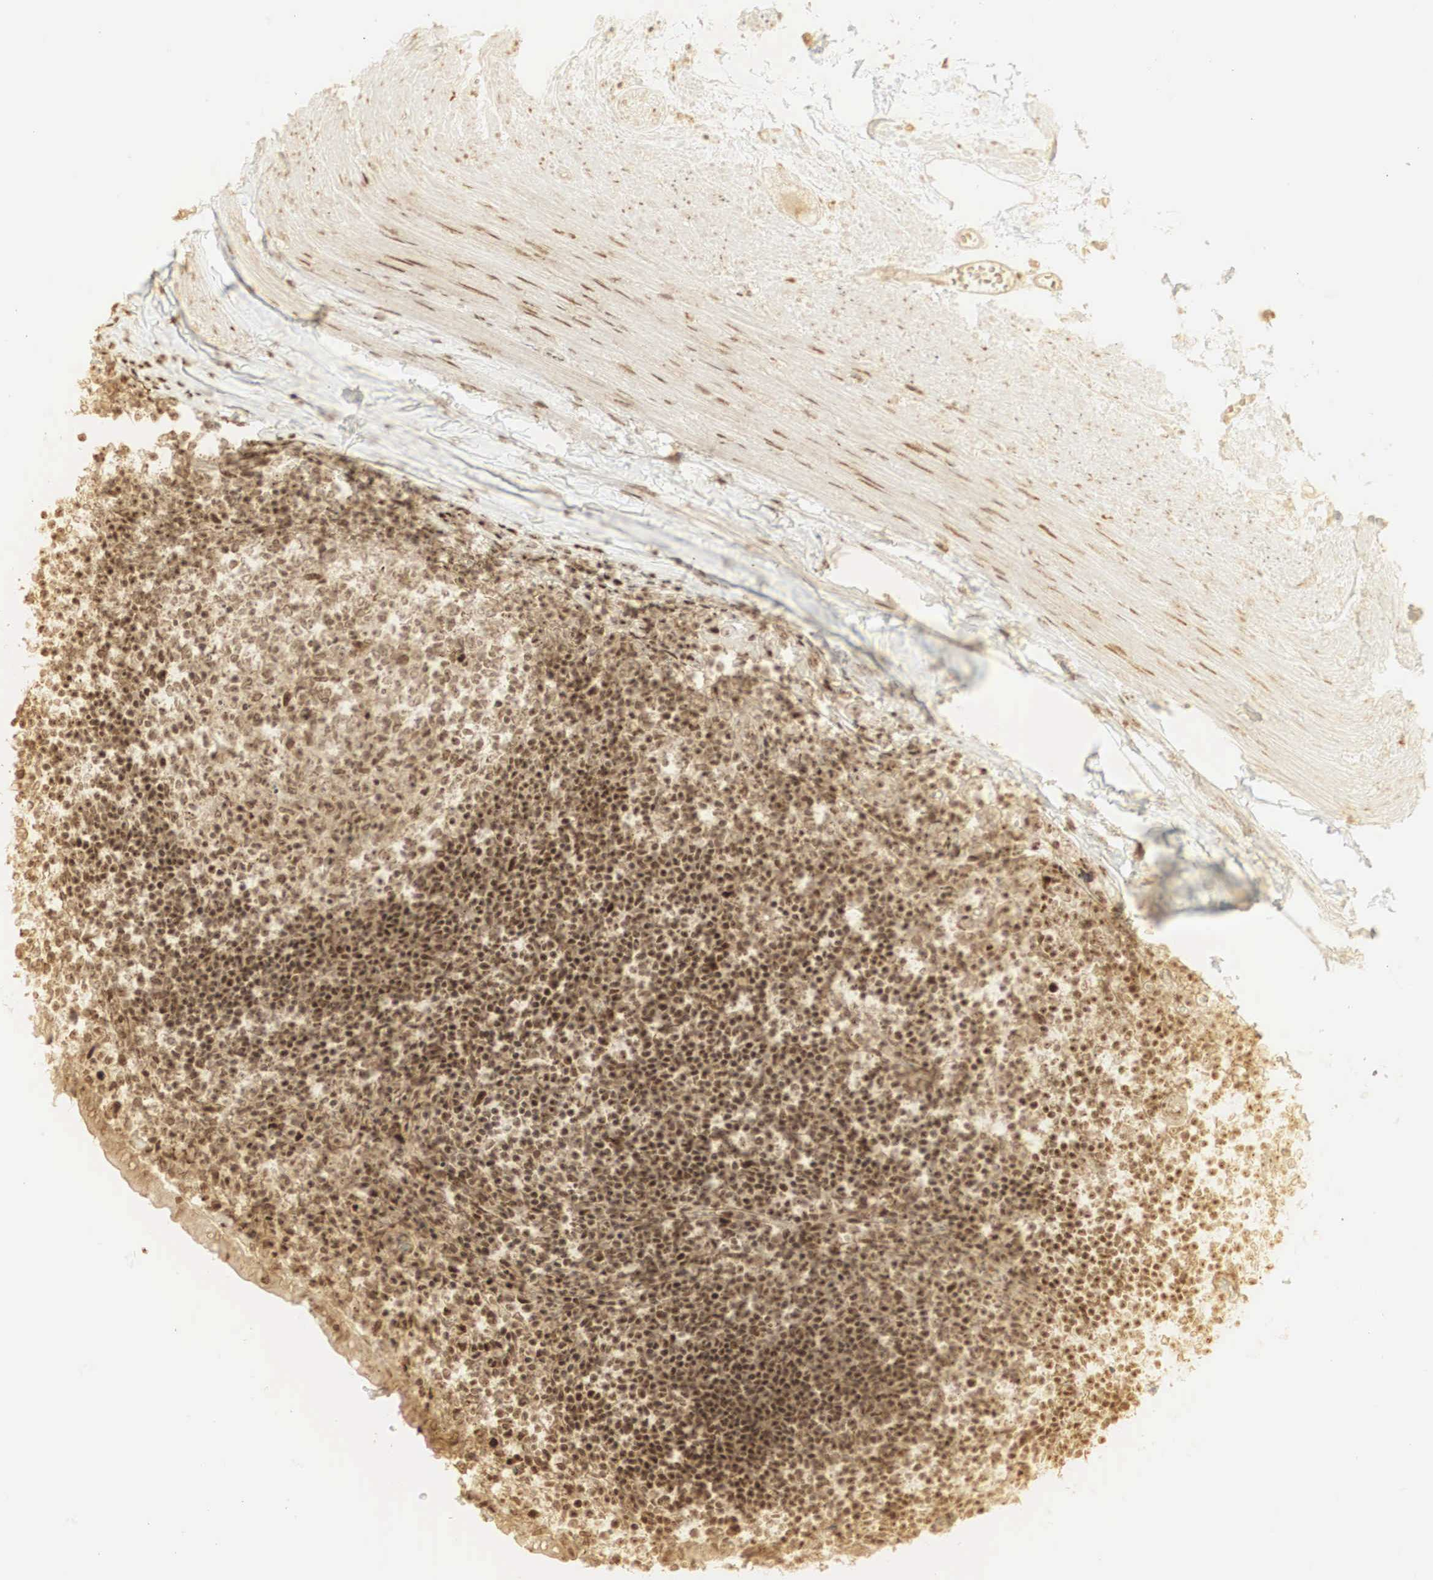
{"staining": {"intensity": "moderate", "quantity": ">75%", "location": "cytoplasmic/membranous,nuclear"}, "tissue": "appendix", "cell_type": "Glandular cells", "image_type": "normal", "snomed": [{"axis": "morphology", "description": "Normal tissue, NOS"}, {"axis": "topography", "description": "Appendix"}], "caption": "DAB (3,3'-diaminobenzidine) immunohistochemical staining of normal human appendix exhibits moderate cytoplasmic/membranous,nuclear protein staining in approximately >75% of glandular cells.", "gene": "RNF113A", "patient": {"sex": "female", "age": 19}}